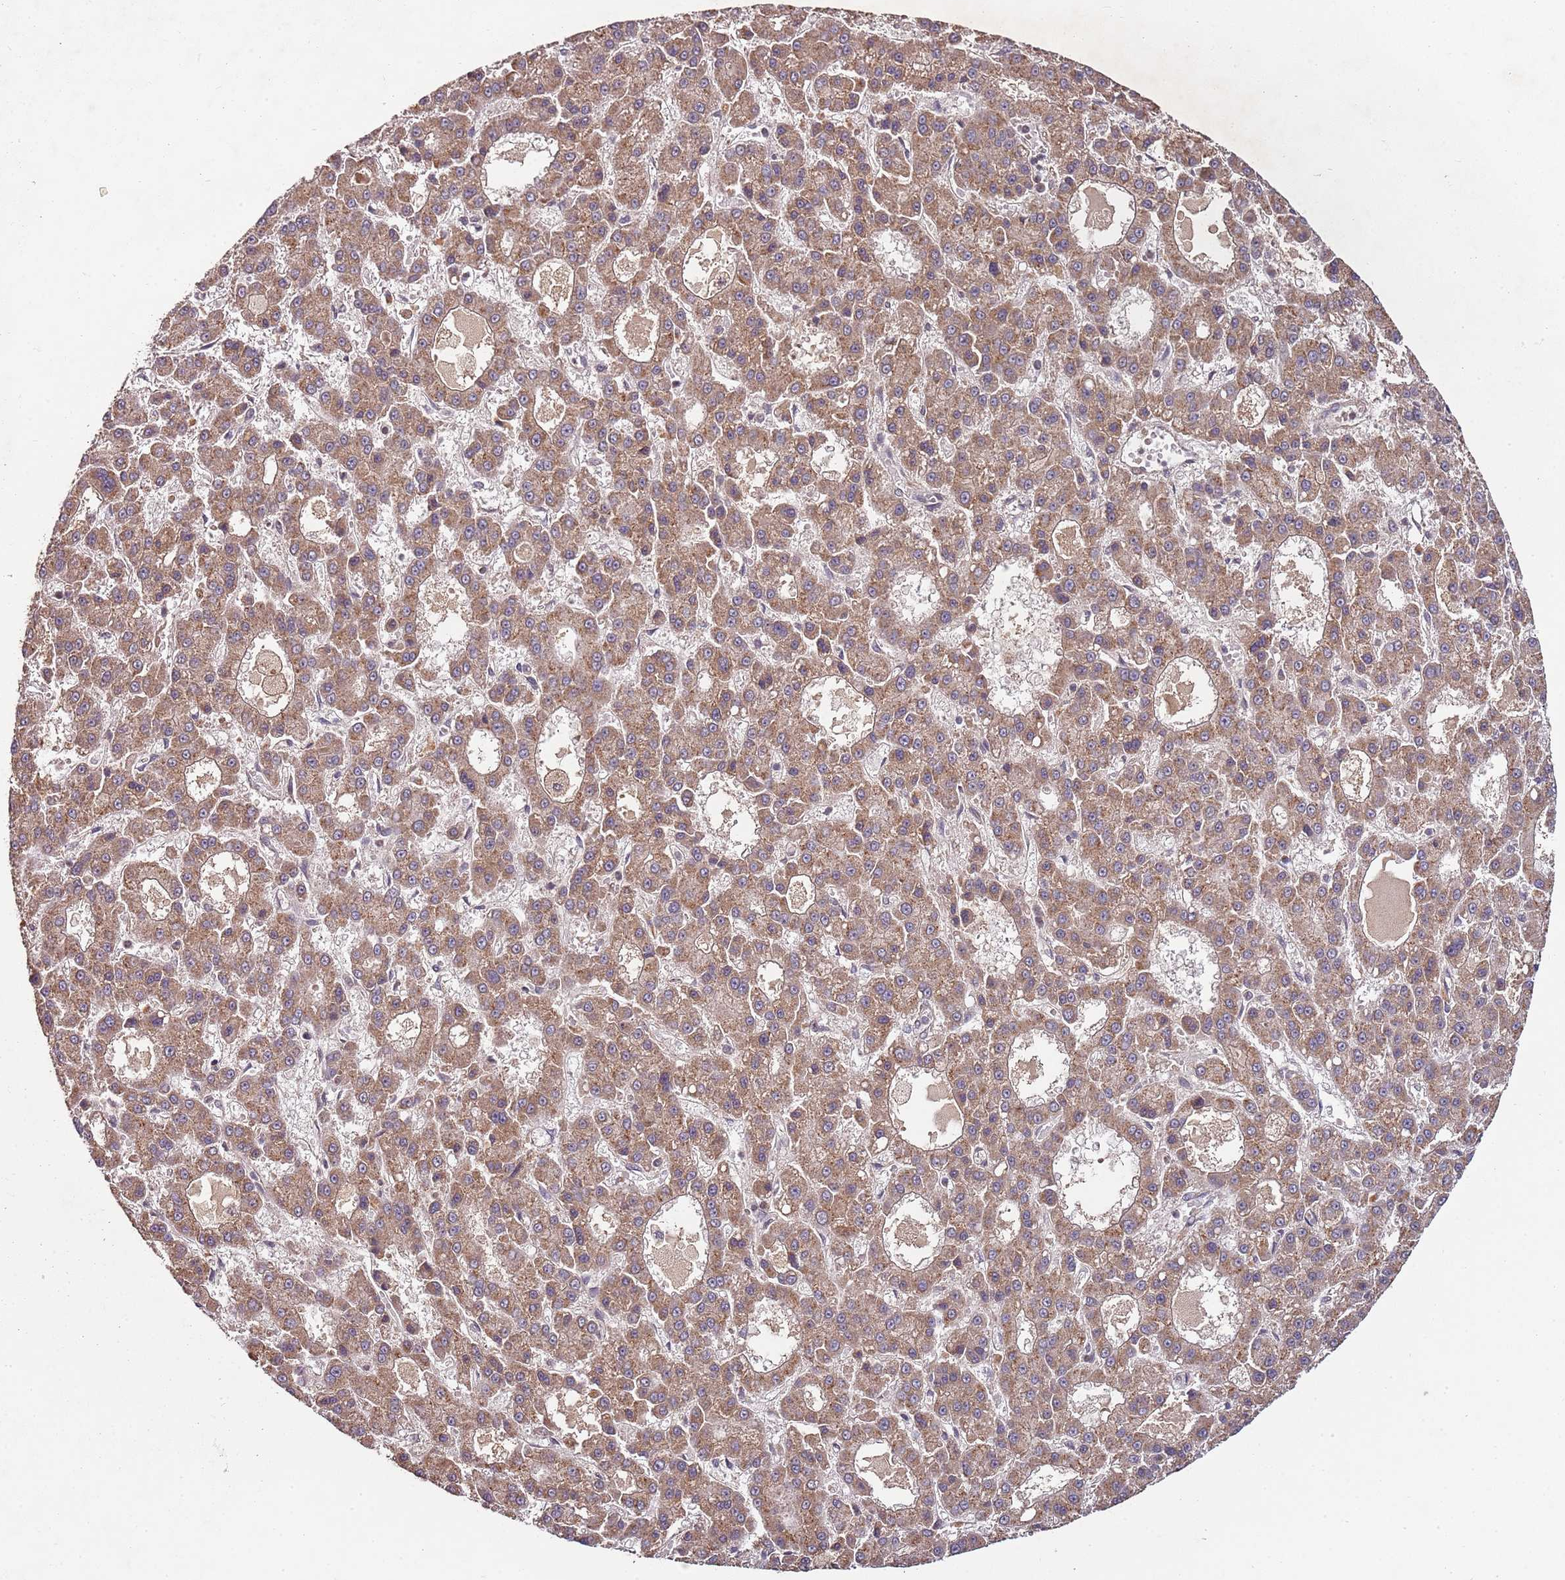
{"staining": {"intensity": "moderate", "quantity": ">75%", "location": "cytoplasmic/membranous"}, "tissue": "liver cancer", "cell_type": "Tumor cells", "image_type": "cancer", "snomed": [{"axis": "morphology", "description": "Carcinoma, Hepatocellular, NOS"}, {"axis": "topography", "description": "Liver"}], "caption": "Liver hepatocellular carcinoma stained with IHC demonstrates moderate cytoplasmic/membranous expression in approximately >75% of tumor cells. The staining was performed using DAB to visualize the protein expression in brown, while the nuclei were stained in blue with hematoxylin (Magnification: 20x).", "gene": "LIN37", "patient": {"sex": "male", "age": 70}}